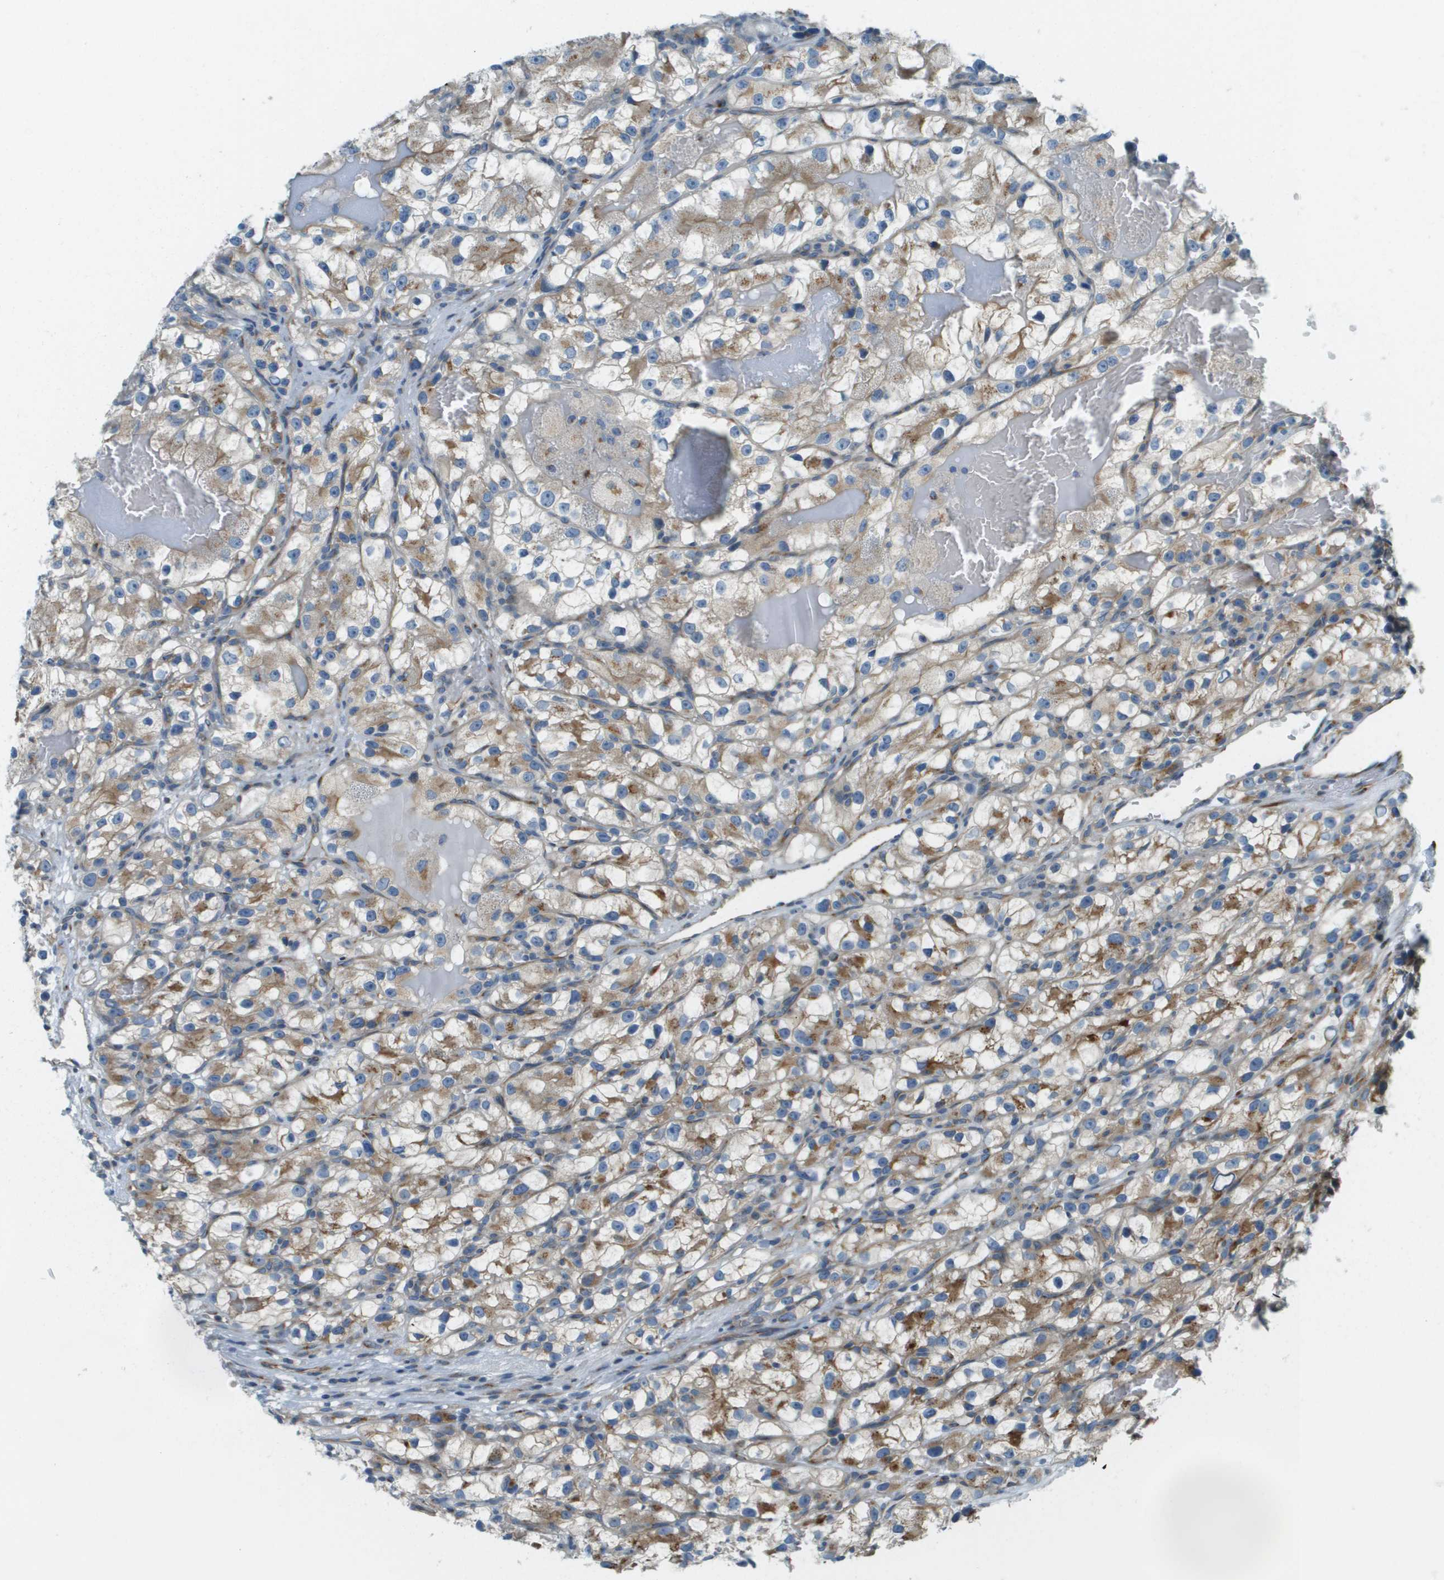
{"staining": {"intensity": "moderate", "quantity": ">75%", "location": "cytoplasmic/membranous"}, "tissue": "renal cancer", "cell_type": "Tumor cells", "image_type": "cancer", "snomed": [{"axis": "morphology", "description": "Adenocarcinoma, NOS"}, {"axis": "topography", "description": "Kidney"}], "caption": "Protein staining displays moderate cytoplasmic/membranous expression in approximately >75% of tumor cells in renal adenocarcinoma.", "gene": "ACBD3", "patient": {"sex": "female", "age": 57}}